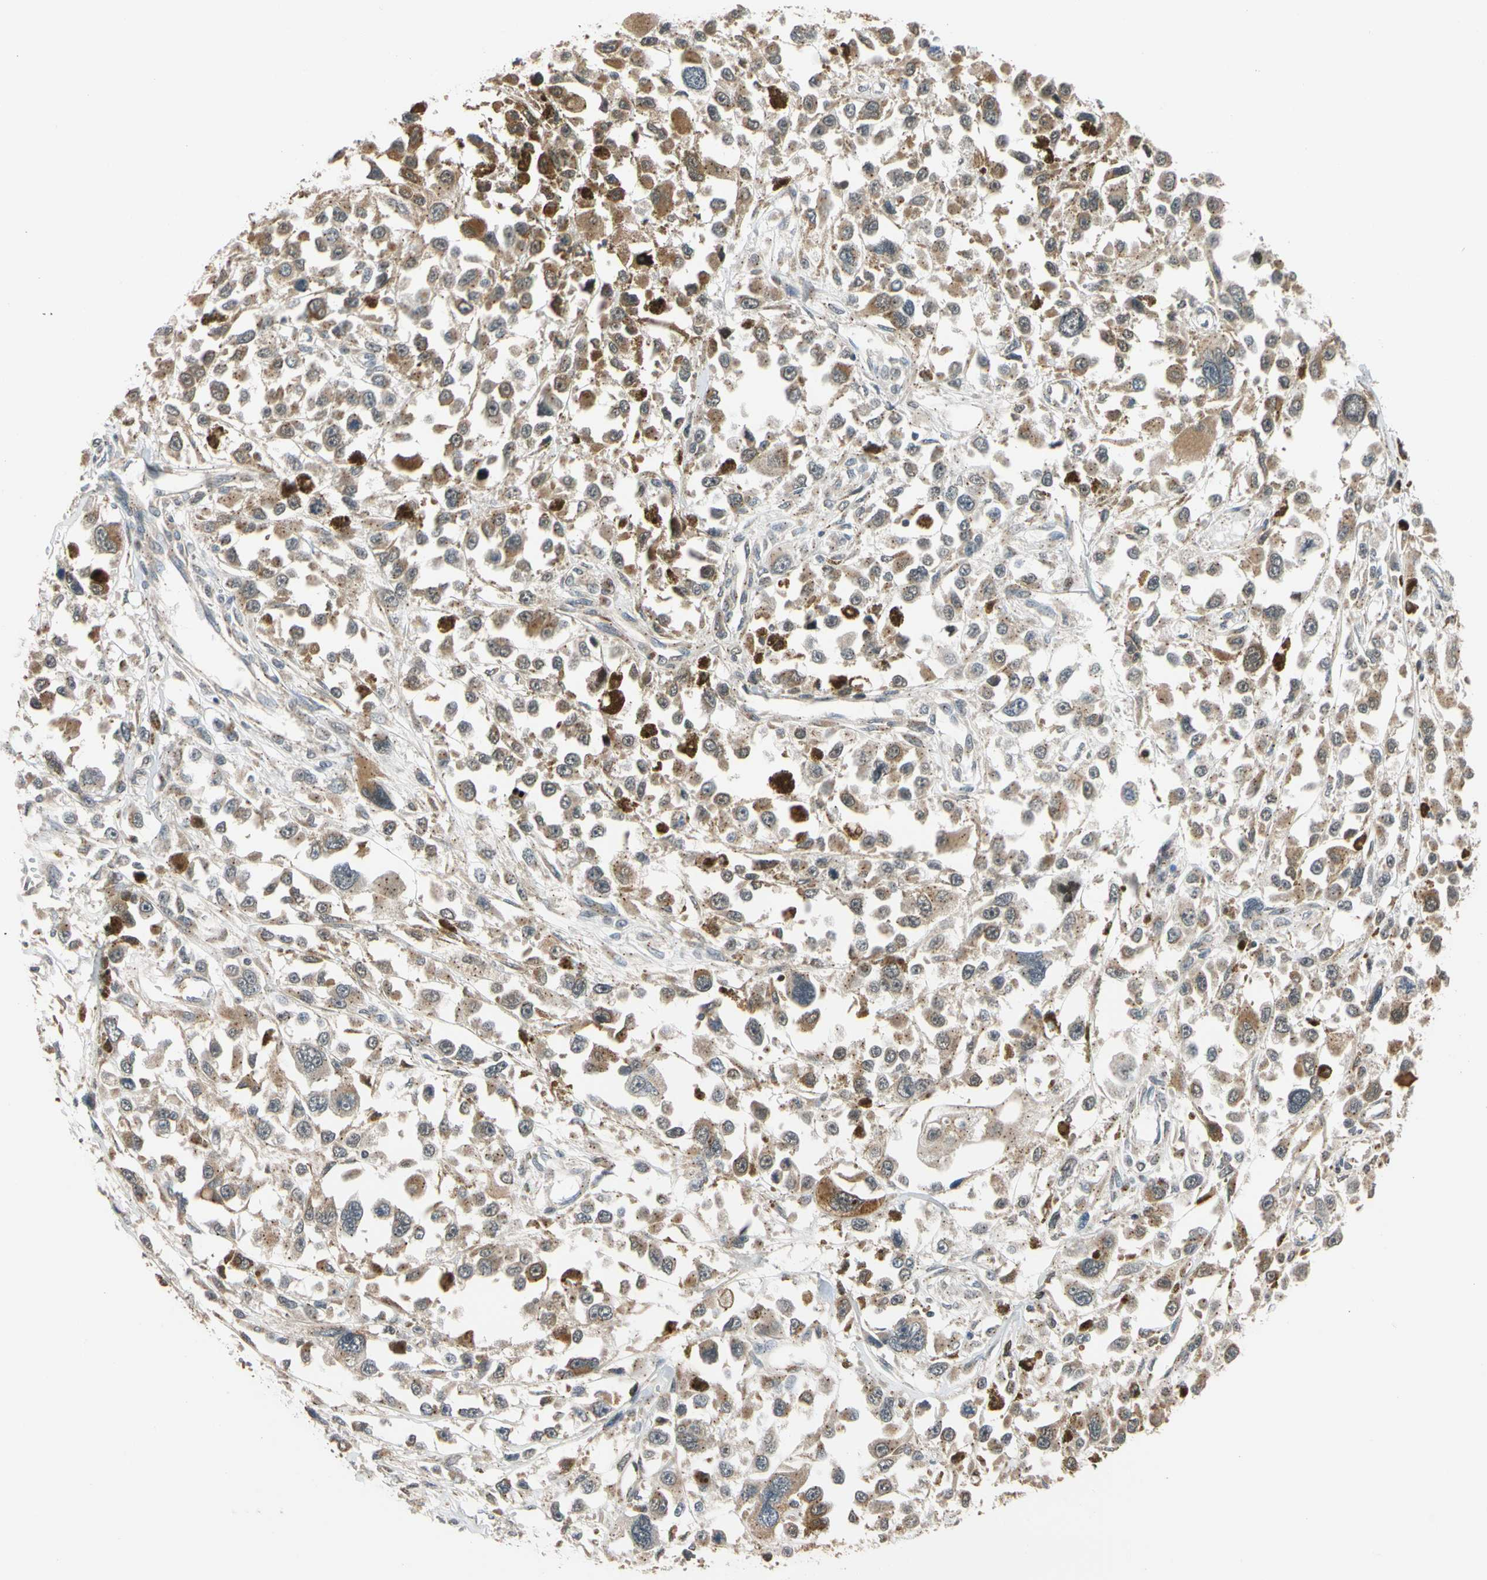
{"staining": {"intensity": "moderate", "quantity": "25%-75%", "location": "cytoplasmic/membranous"}, "tissue": "melanoma", "cell_type": "Tumor cells", "image_type": "cancer", "snomed": [{"axis": "morphology", "description": "Malignant melanoma, Metastatic site"}, {"axis": "topography", "description": "Lymph node"}], "caption": "A brown stain labels moderate cytoplasmic/membranous expression of a protein in malignant melanoma (metastatic site) tumor cells. (DAB IHC, brown staining for protein, blue staining for nuclei).", "gene": "IP6K2", "patient": {"sex": "male", "age": 59}}